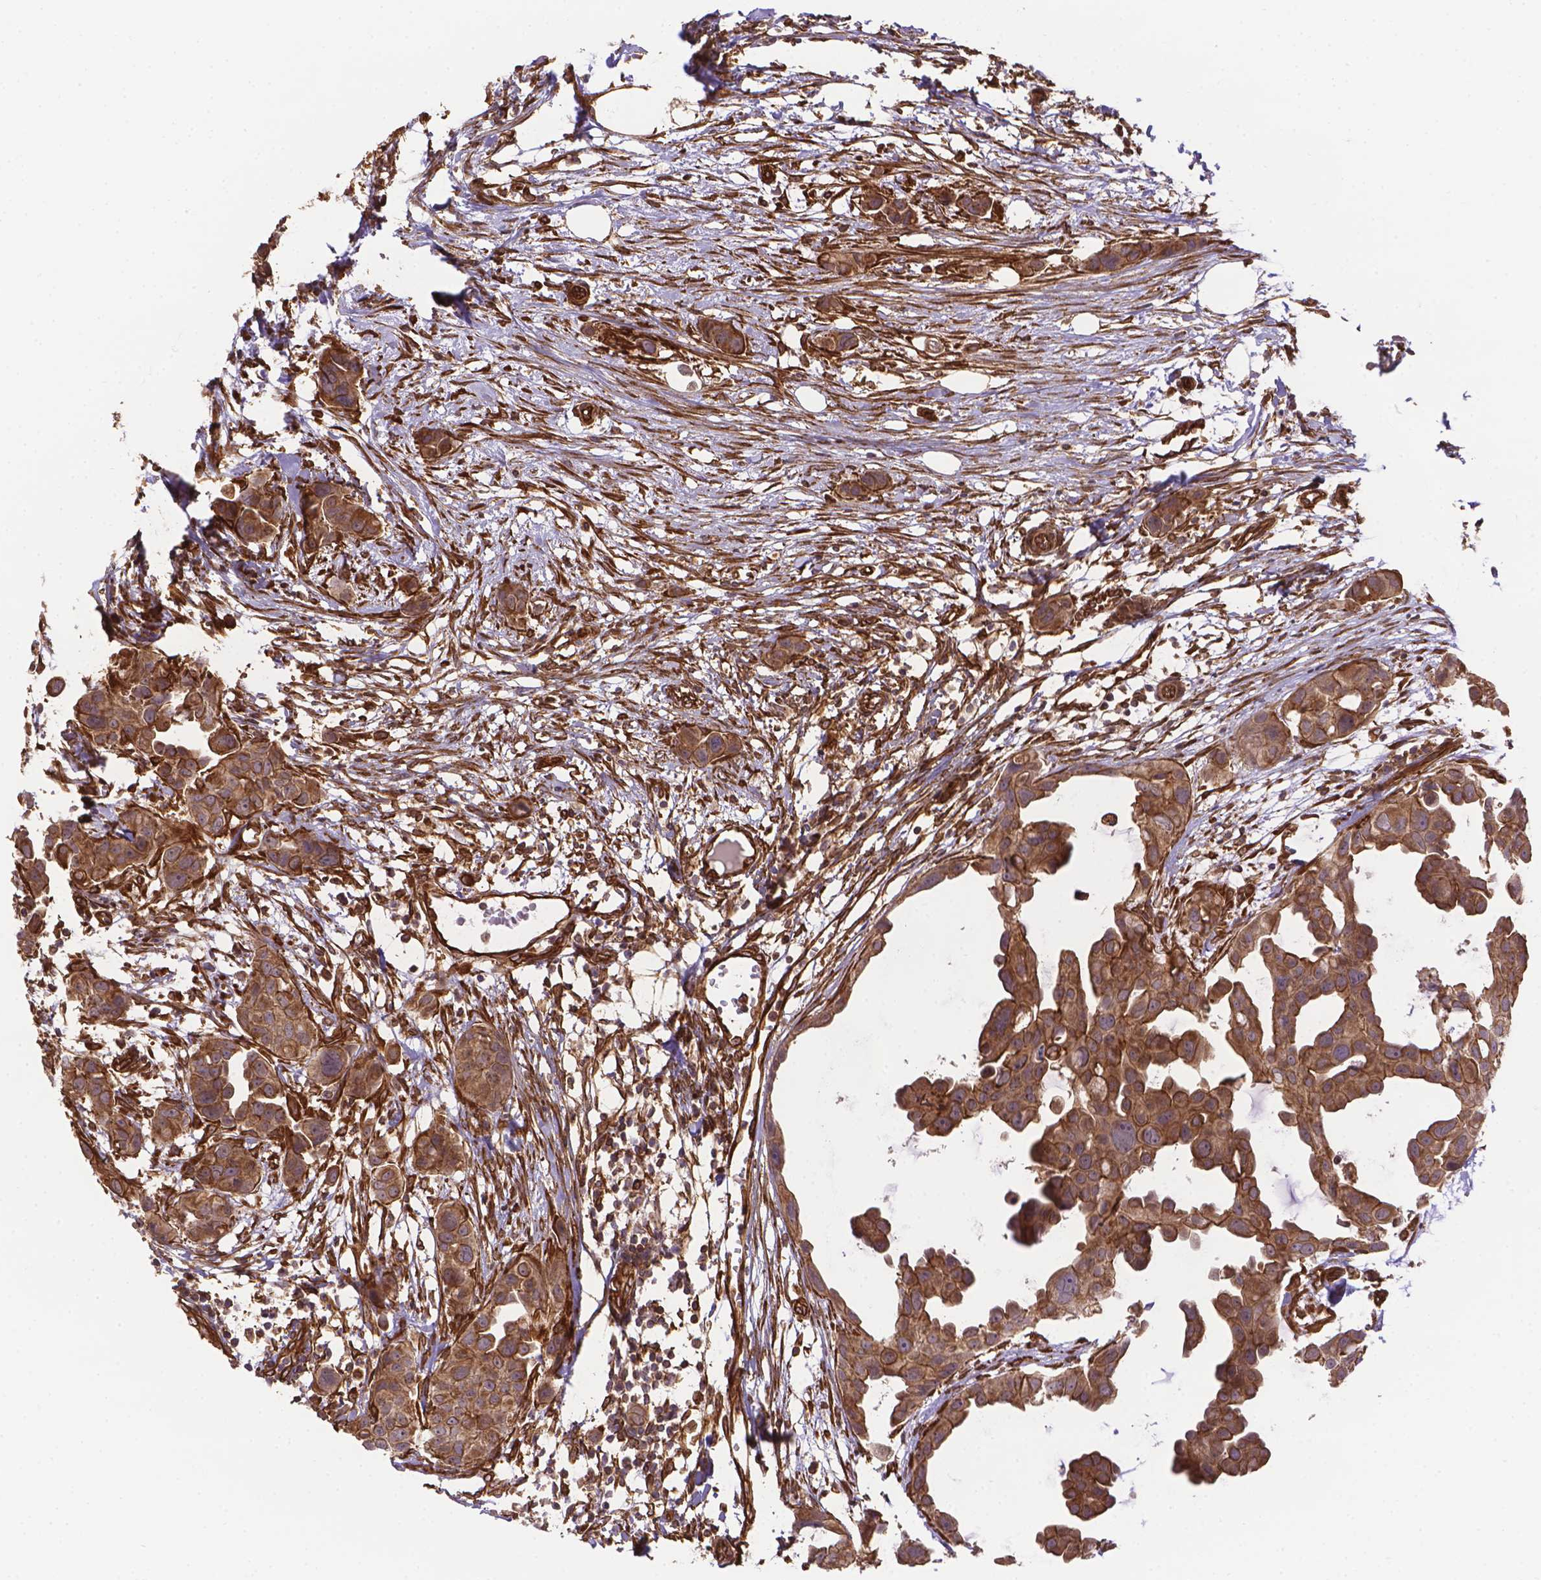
{"staining": {"intensity": "moderate", "quantity": ">75%", "location": "cytoplasmic/membranous"}, "tissue": "breast cancer", "cell_type": "Tumor cells", "image_type": "cancer", "snomed": [{"axis": "morphology", "description": "Duct carcinoma"}, {"axis": "topography", "description": "Breast"}], "caption": "Protein staining of breast cancer (infiltrating ductal carcinoma) tissue reveals moderate cytoplasmic/membranous staining in approximately >75% of tumor cells.", "gene": "YAP1", "patient": {"sex": "female", "age": 38}}